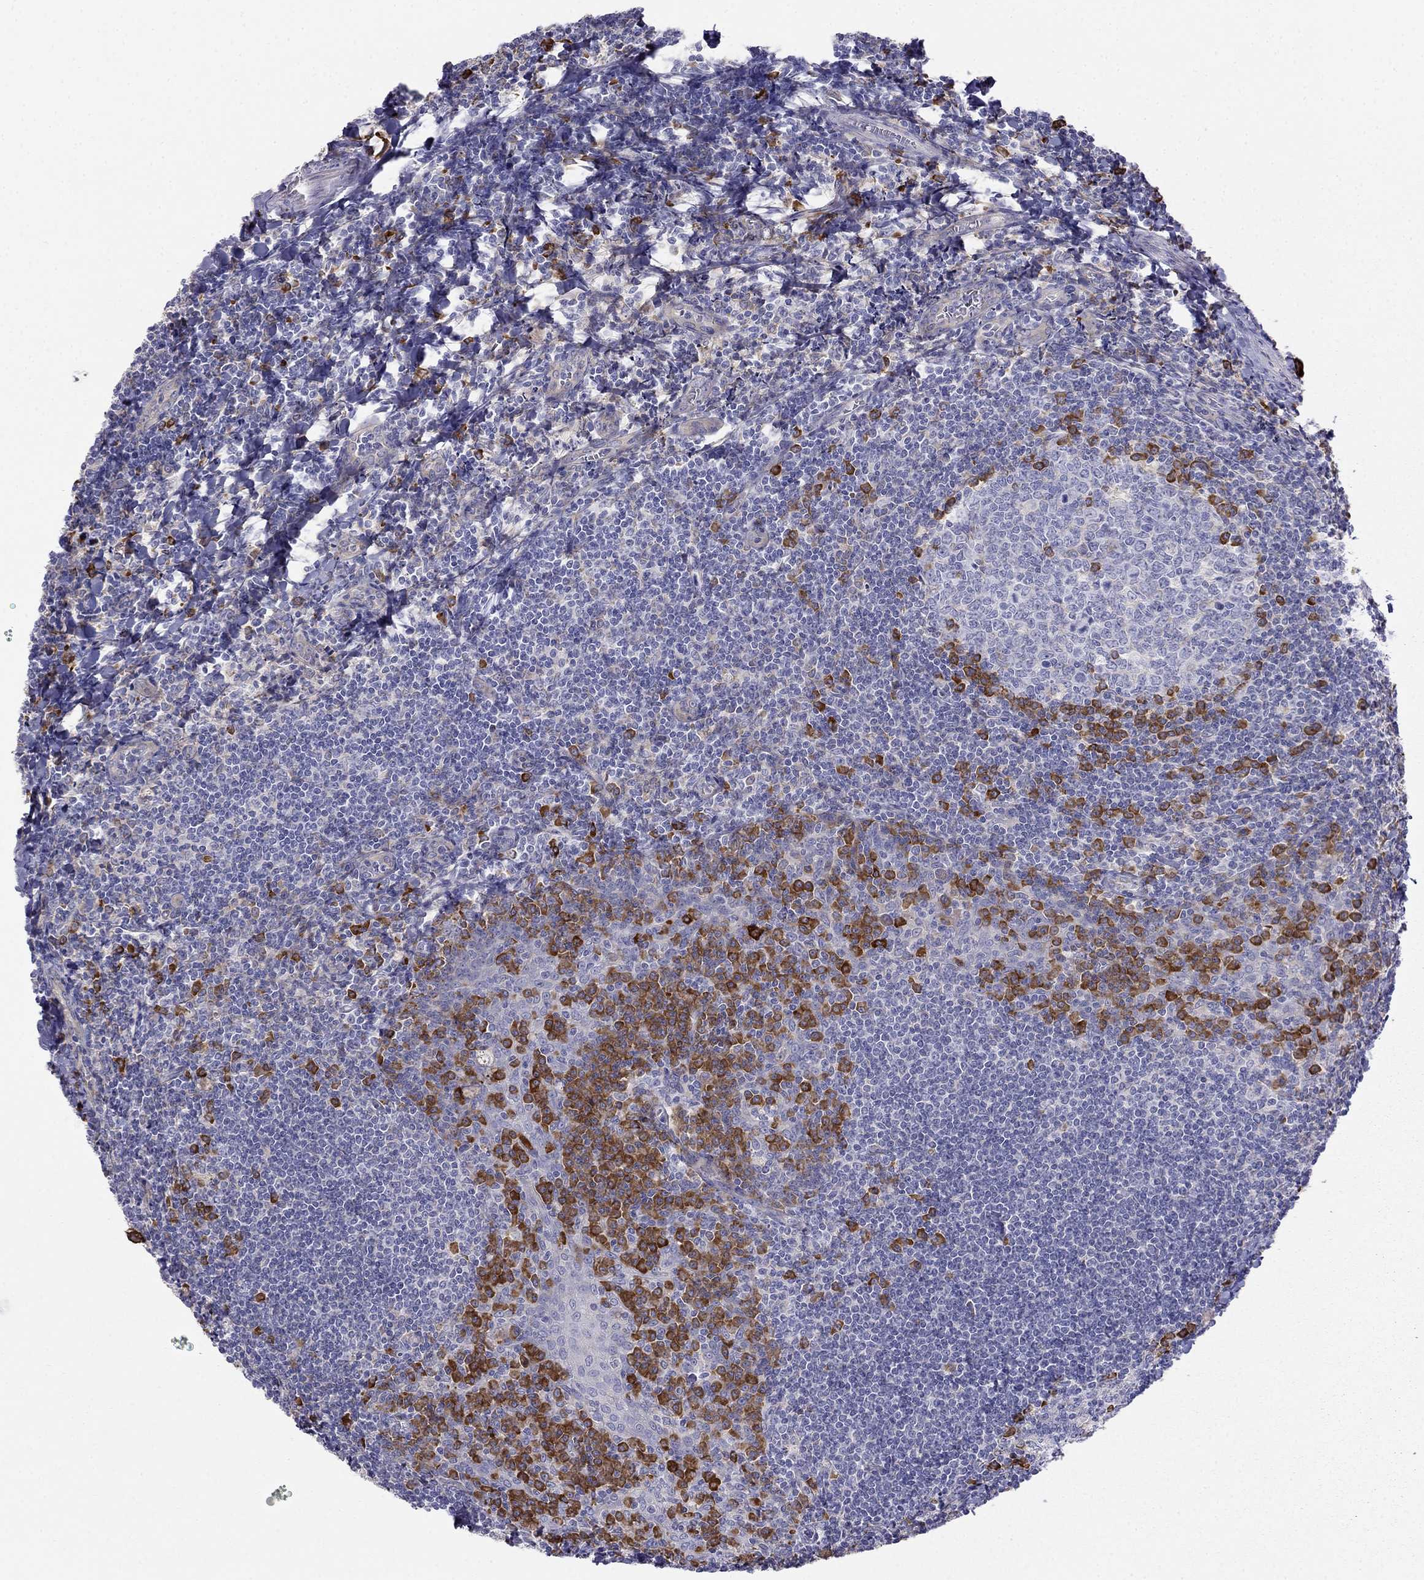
{"staining": {"intensity": "strong", "quantity": "<25%", "location": "cytoplasmic/membranous"}, "tissue": "tonsil", "cell_type": "Germinal center cells", "image_type": "normal", "snomed": [{"axis": "morphology", "description": "Normal tissue, NOS"}, {"axis": "topography", "description": "Tonsil"}], "caption": "Protein staining demonstrates strong cytoplasmic/membranous expression in approximately <25% of germinal center cells in normal tonsil.", "gene": "LONRF2", "patient": {"sex": "female", "age": 12}}